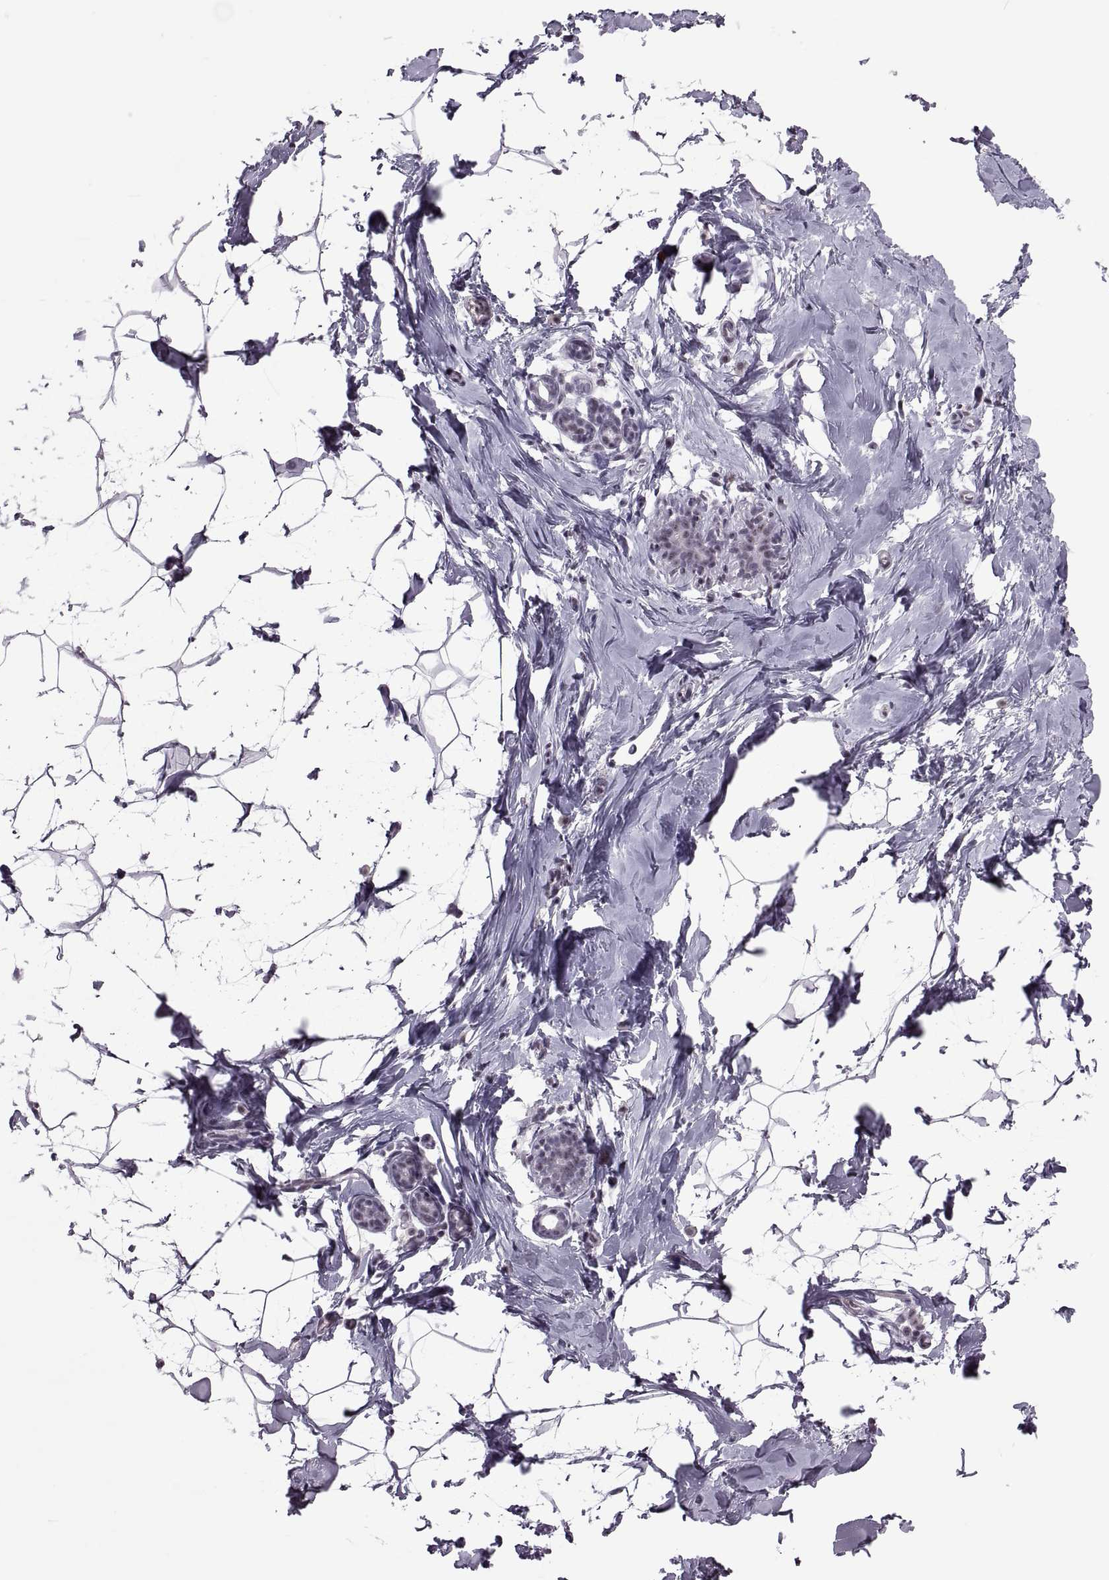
{"staining": {"intensity": "negative", "quantity": "none", "location": "none"}, "tissue": "breast", "cell_type": "Adipocytes", "image_type": "normal", "snomed": [{"axis": "morphology", "description": "Normal tissue, NOS"}, {"axis": "topography", "description": "Breast"}], "caption": "IHC histopathology image of normal breast stained for a protein (brown), which exhibits no staining in adipocytes.", "gene": "MAGEA4", "patient": {"sex": "female", "age": 32}}